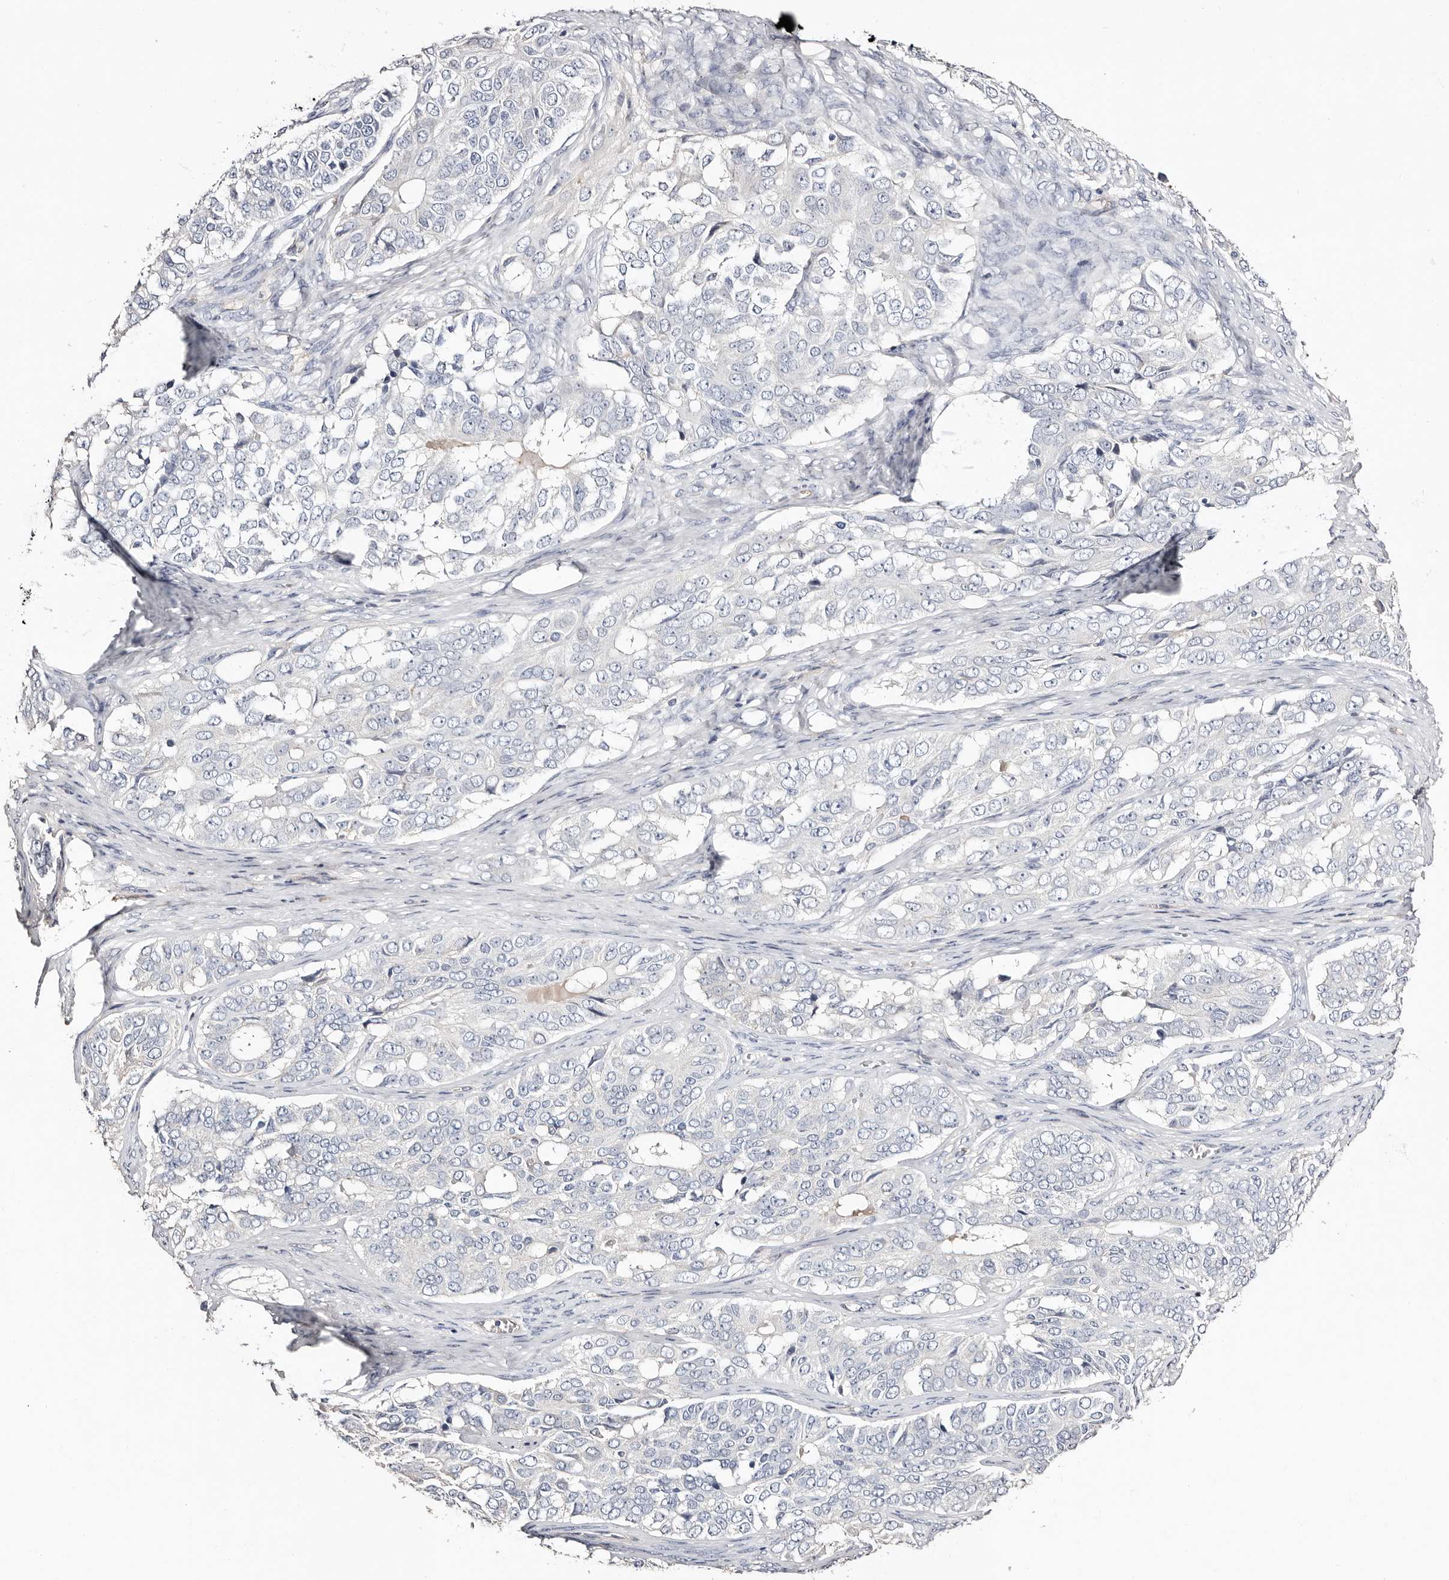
{"staining": {"intensity": "negative", "quantity": "none", "location": "none"}, "tissue": "ovarian cancer", "cell_type": "Tumor cells", "image_type": "cancer", "snomed": [{"axis": "morphology", "description": "Carcinoma, endometroid"}, {"axis": "topography", "description": "Ovary"}], "caption": "The photomicrograph displays no significant staining in tumor cells of endometroid carcinoma (ovarian).", "gene": "TGM2", "patient": {"sex": "female", "age": 51}}